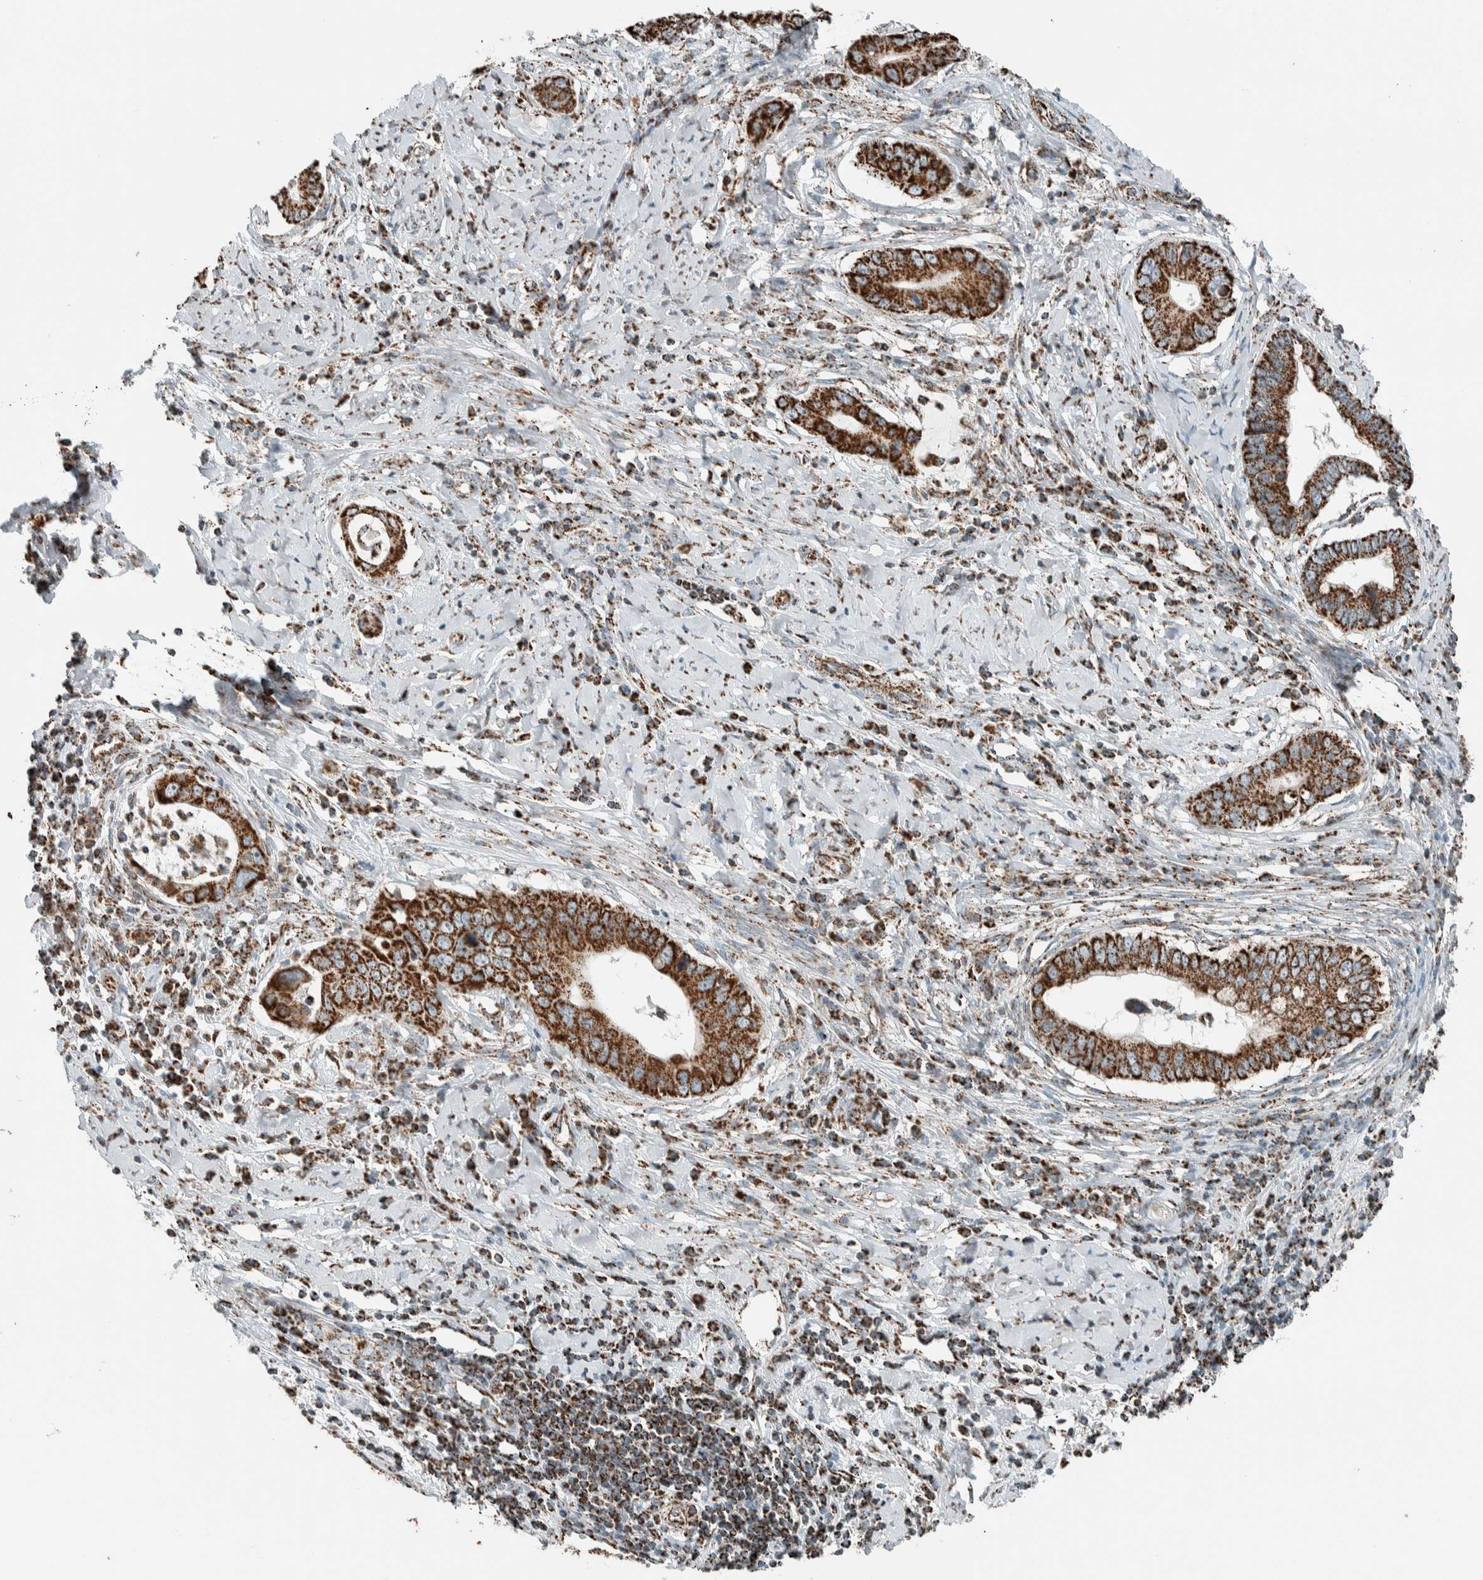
{"staining": {"intensity": "strong", "quantity": ">75%", "location": "cytoplasmic/membranous"}, "tissue": "cervical cancer", "cell_type": "Tumor cells", "image_type": "cancer", "snomed": [{"axis": "morphology", "description": "Adenocarcinoma, NOS"}, {"axis": "topography", "description": "Cervix"}], "caption": "Human cervical cancer (adenocarcinoma) stained with a brown dye reveals strong cytoplasmic/membranous positive expression in about >75% of tumor cells.", "gene": "ZNF454", "patient": {"sex": "female", "age": 44}}